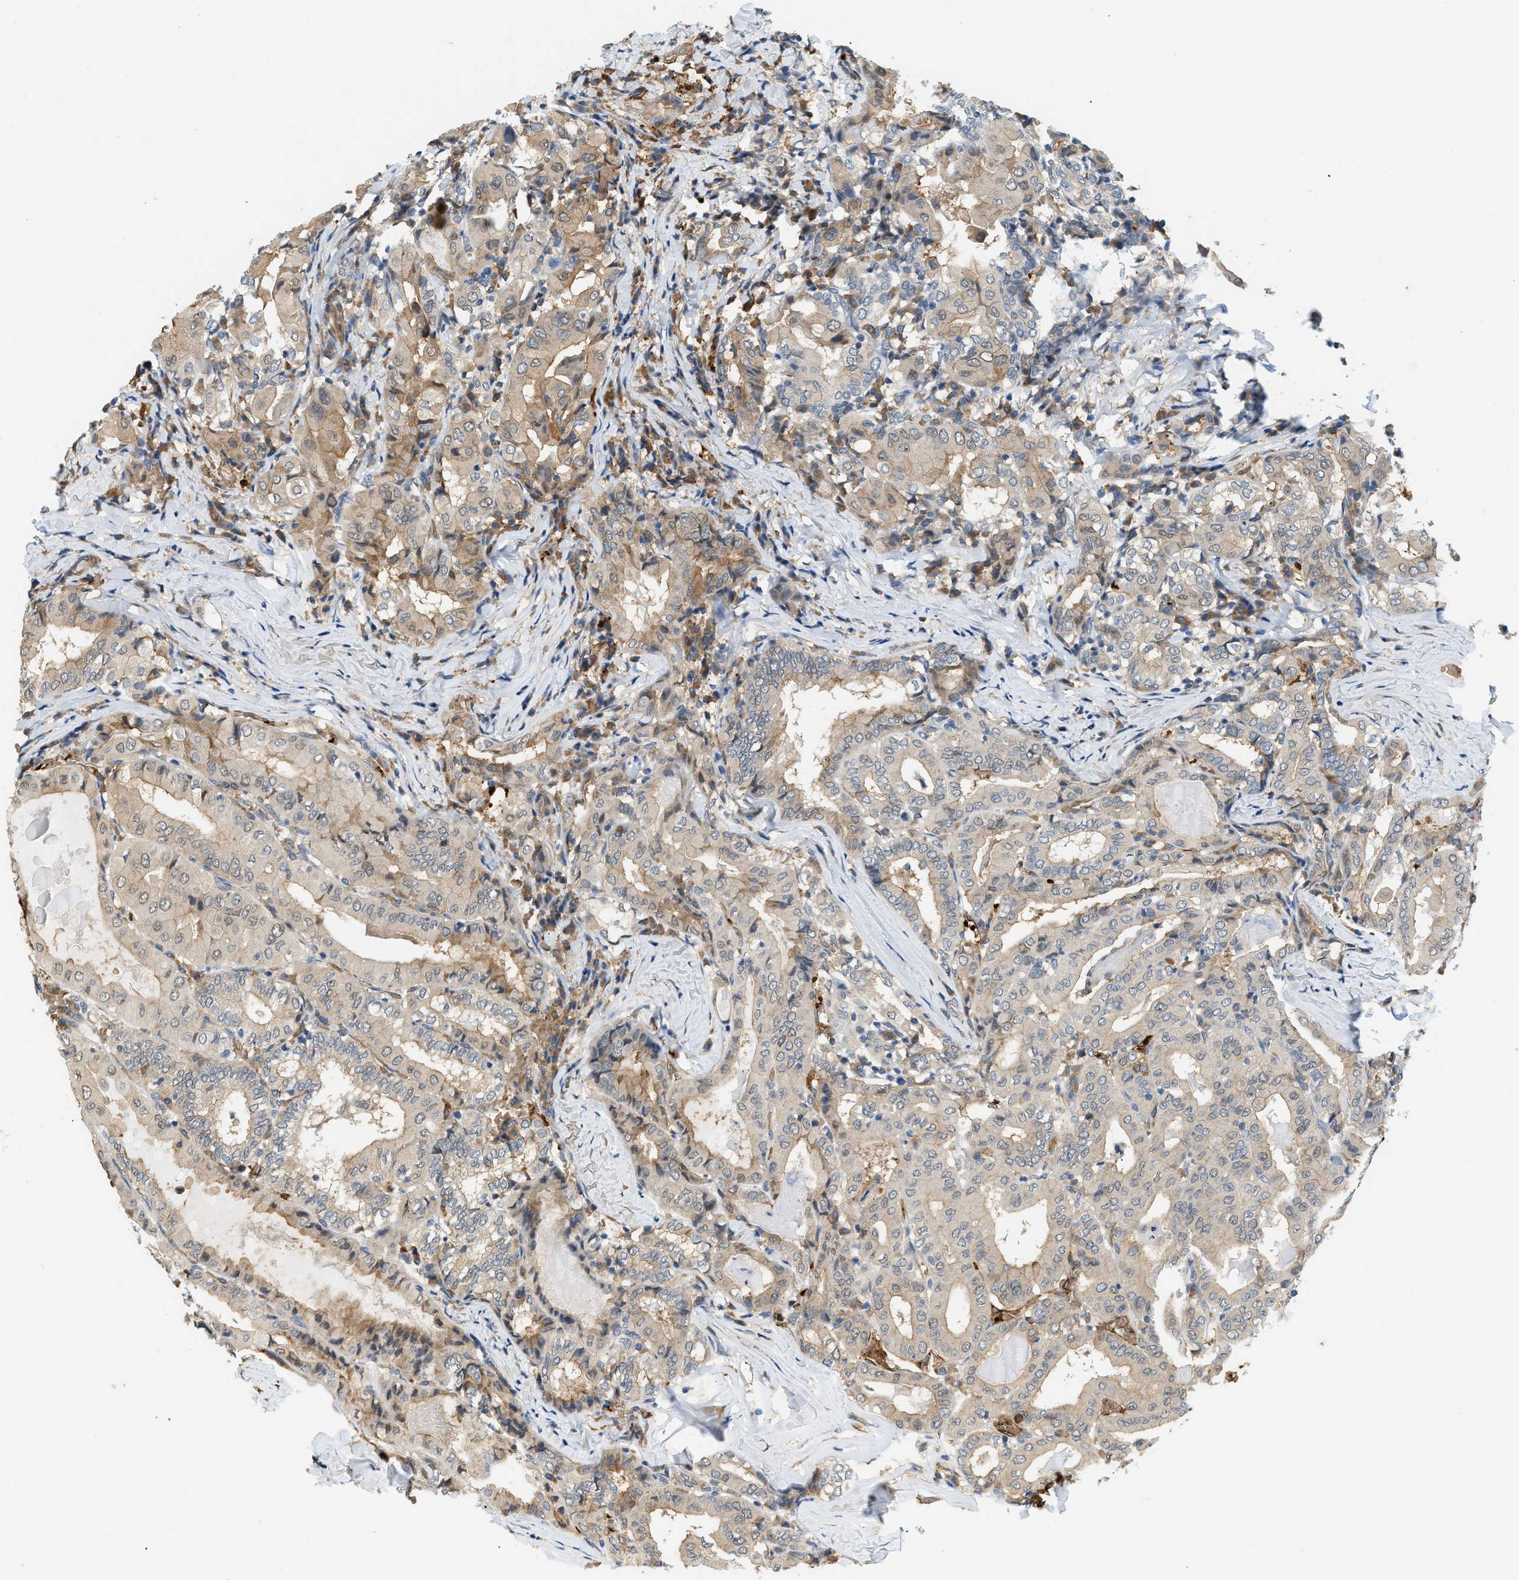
{"staining": {"intensity": "moderate", "quantity": "<25%", "location": "cytoplasmic/membranous"}, "tissue": "thyroid cancer", "cell_type": "Tumor cells", "image_type": "cancer", "snomed": [{"axis": "morphology", "description": "Papillary adenocarcinoma, NOS"}, {"axis": "topography", "description": "Thyroid gland"}], "caption": "About <25% of tumor cells in papillary adenocarcinoma (thyroid) demonstrate moderate cytoplasmic/membranous protein expression as visualized by brown immunohistochemical staining.", "gene": "CYTH2", "patient": {"sex": "female", "age": 42}}